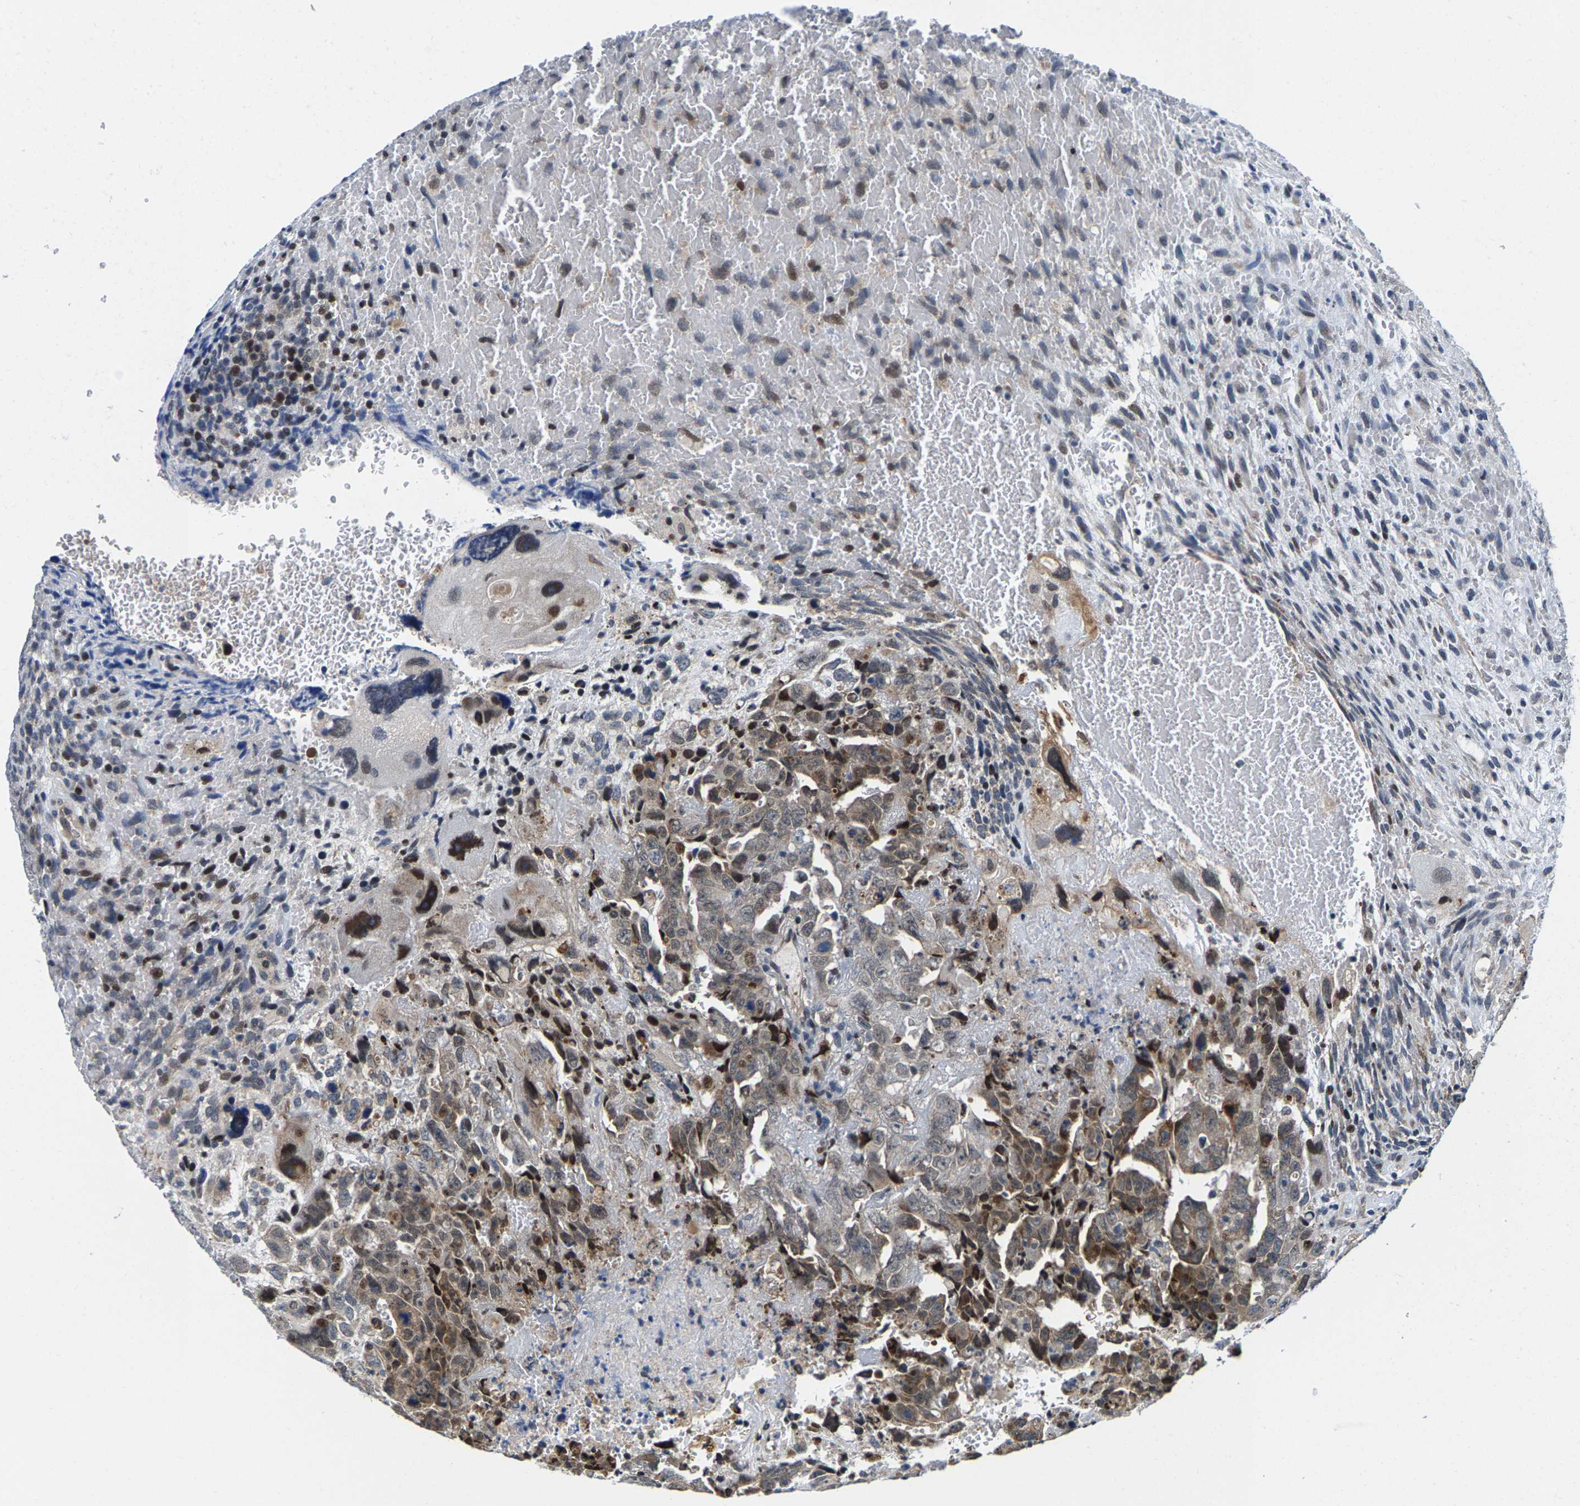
{"staining": {"intensity": "moderate", "quantity": "25%-75%", "location": "cytoplasmic/membranous,nuclear"}, "tissue": "testis cancer", "cell_type": "Tumor cells", "image_type": "cancer", "snomed": [{"axis": "morphology", "description": "Carcinoma, Embryonal, NOS"}, {"axis": "topography", "description": "Testis"}], "caption": "Immunohistochemistry (IHC) image of neoplastic tissue: human testis cancer (embryonal carcinoma) stained using IHC shows medium levels of moderate protein expression localized specifically in the cytoplasmic/membranous and nuclear of tumor cells, appearing as a cytoplasmic/membranous and nuclear brown color.", "gene": "GTPBP10", "patient": {"sex": "male", "age": 28}}